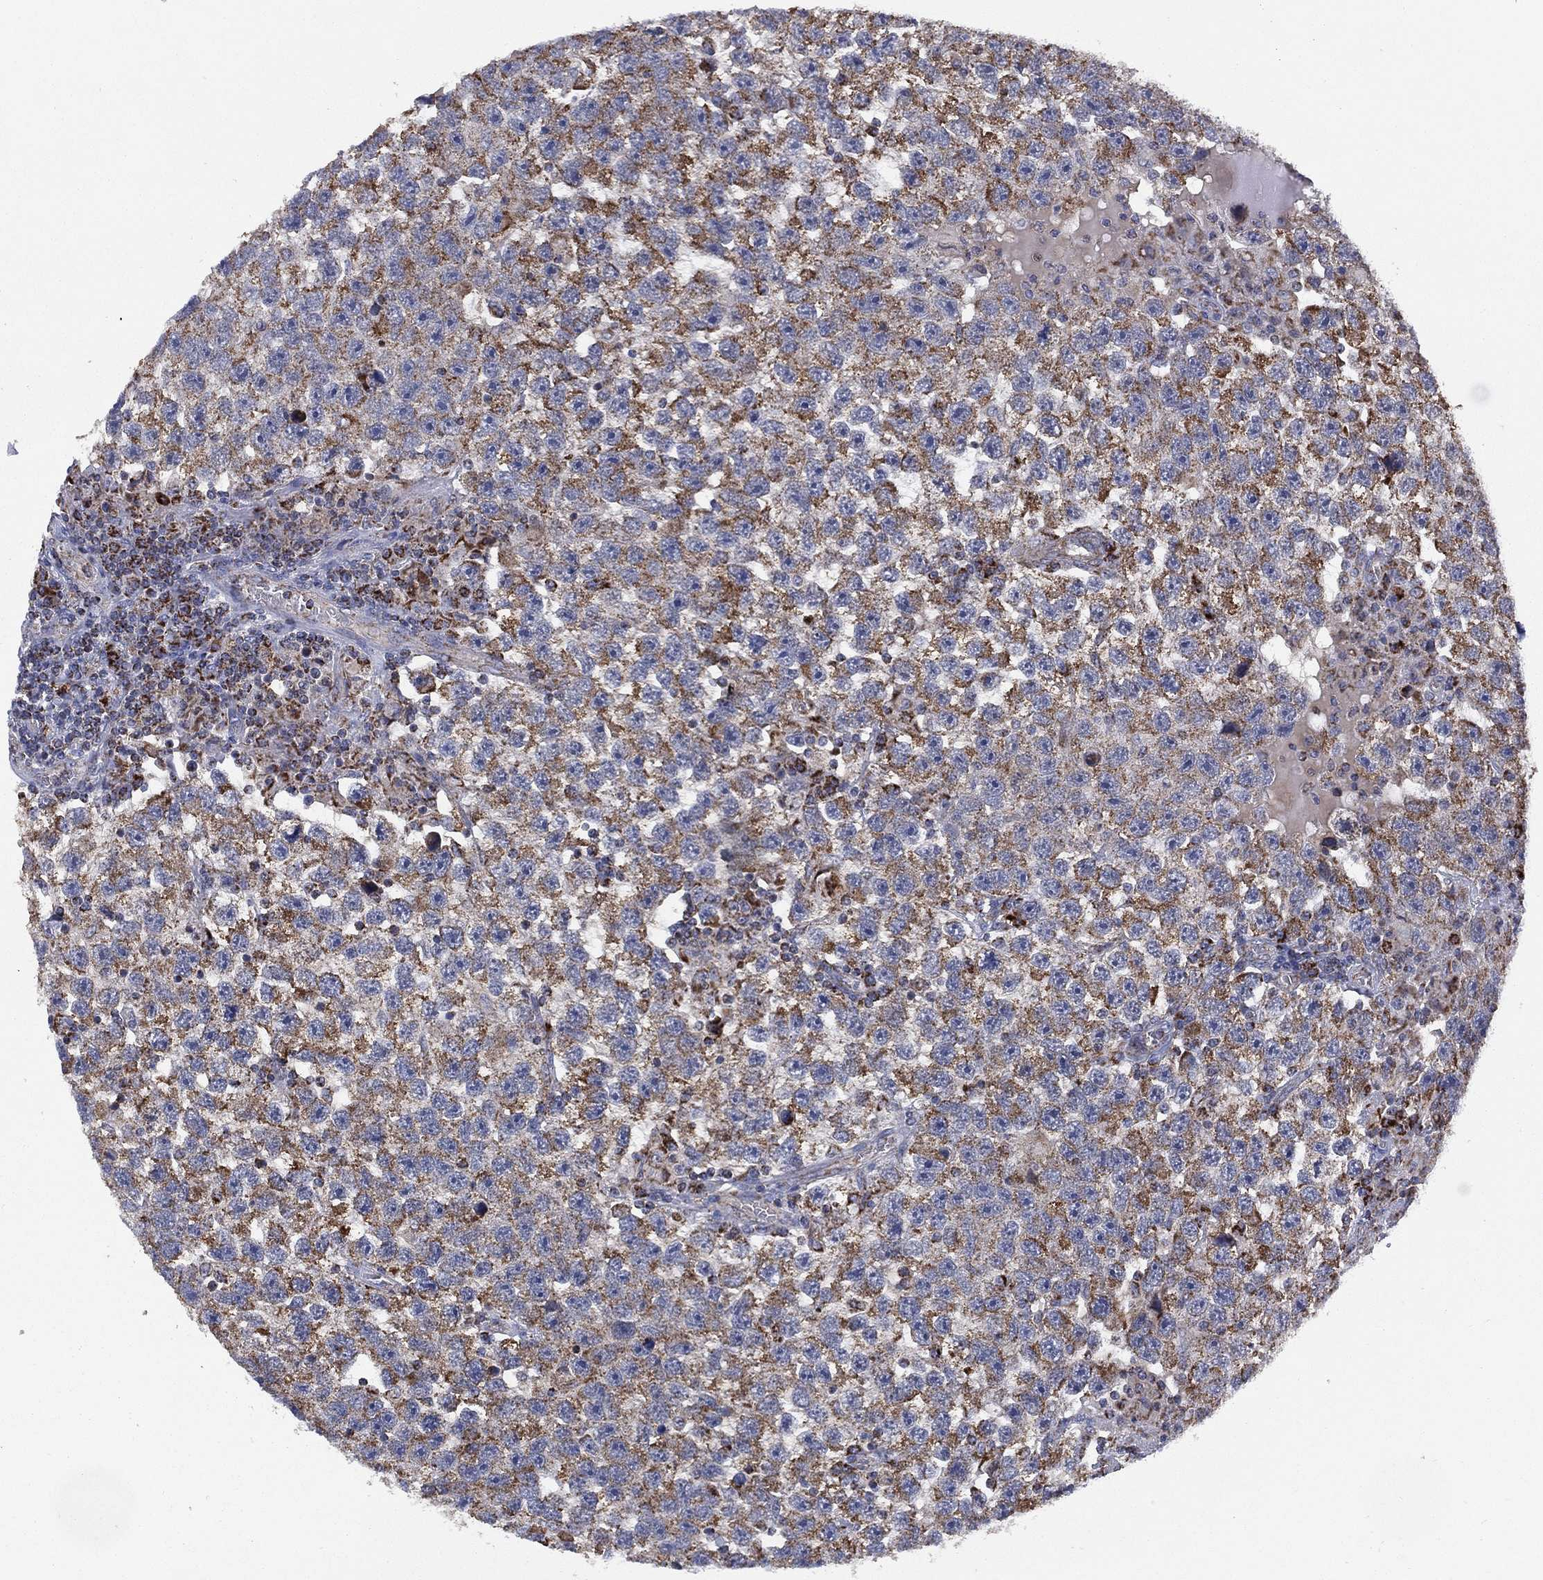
{"staining": {"intensity": "moderate", "quantity": "25%-75%", "location": "cytoplasmic/membranous"}, "tissue": "testis cancer", "cell_type": "Tumor cells", "image_type": "cancer", "snomed": [{"axis": "morphology", "description": "Seminoma, NOS"}, {"axis": "topography", "description": "Testis"}], "caption": "About 25%-75% of tumor cells in human testis cancer (seminoma) show moderate cytoplasmic/membranous protein positivity as visualized by brown immunohistochemical staining.", "gene": "PPP2R5A", "patient": {"sex": "male", "age": 26}}